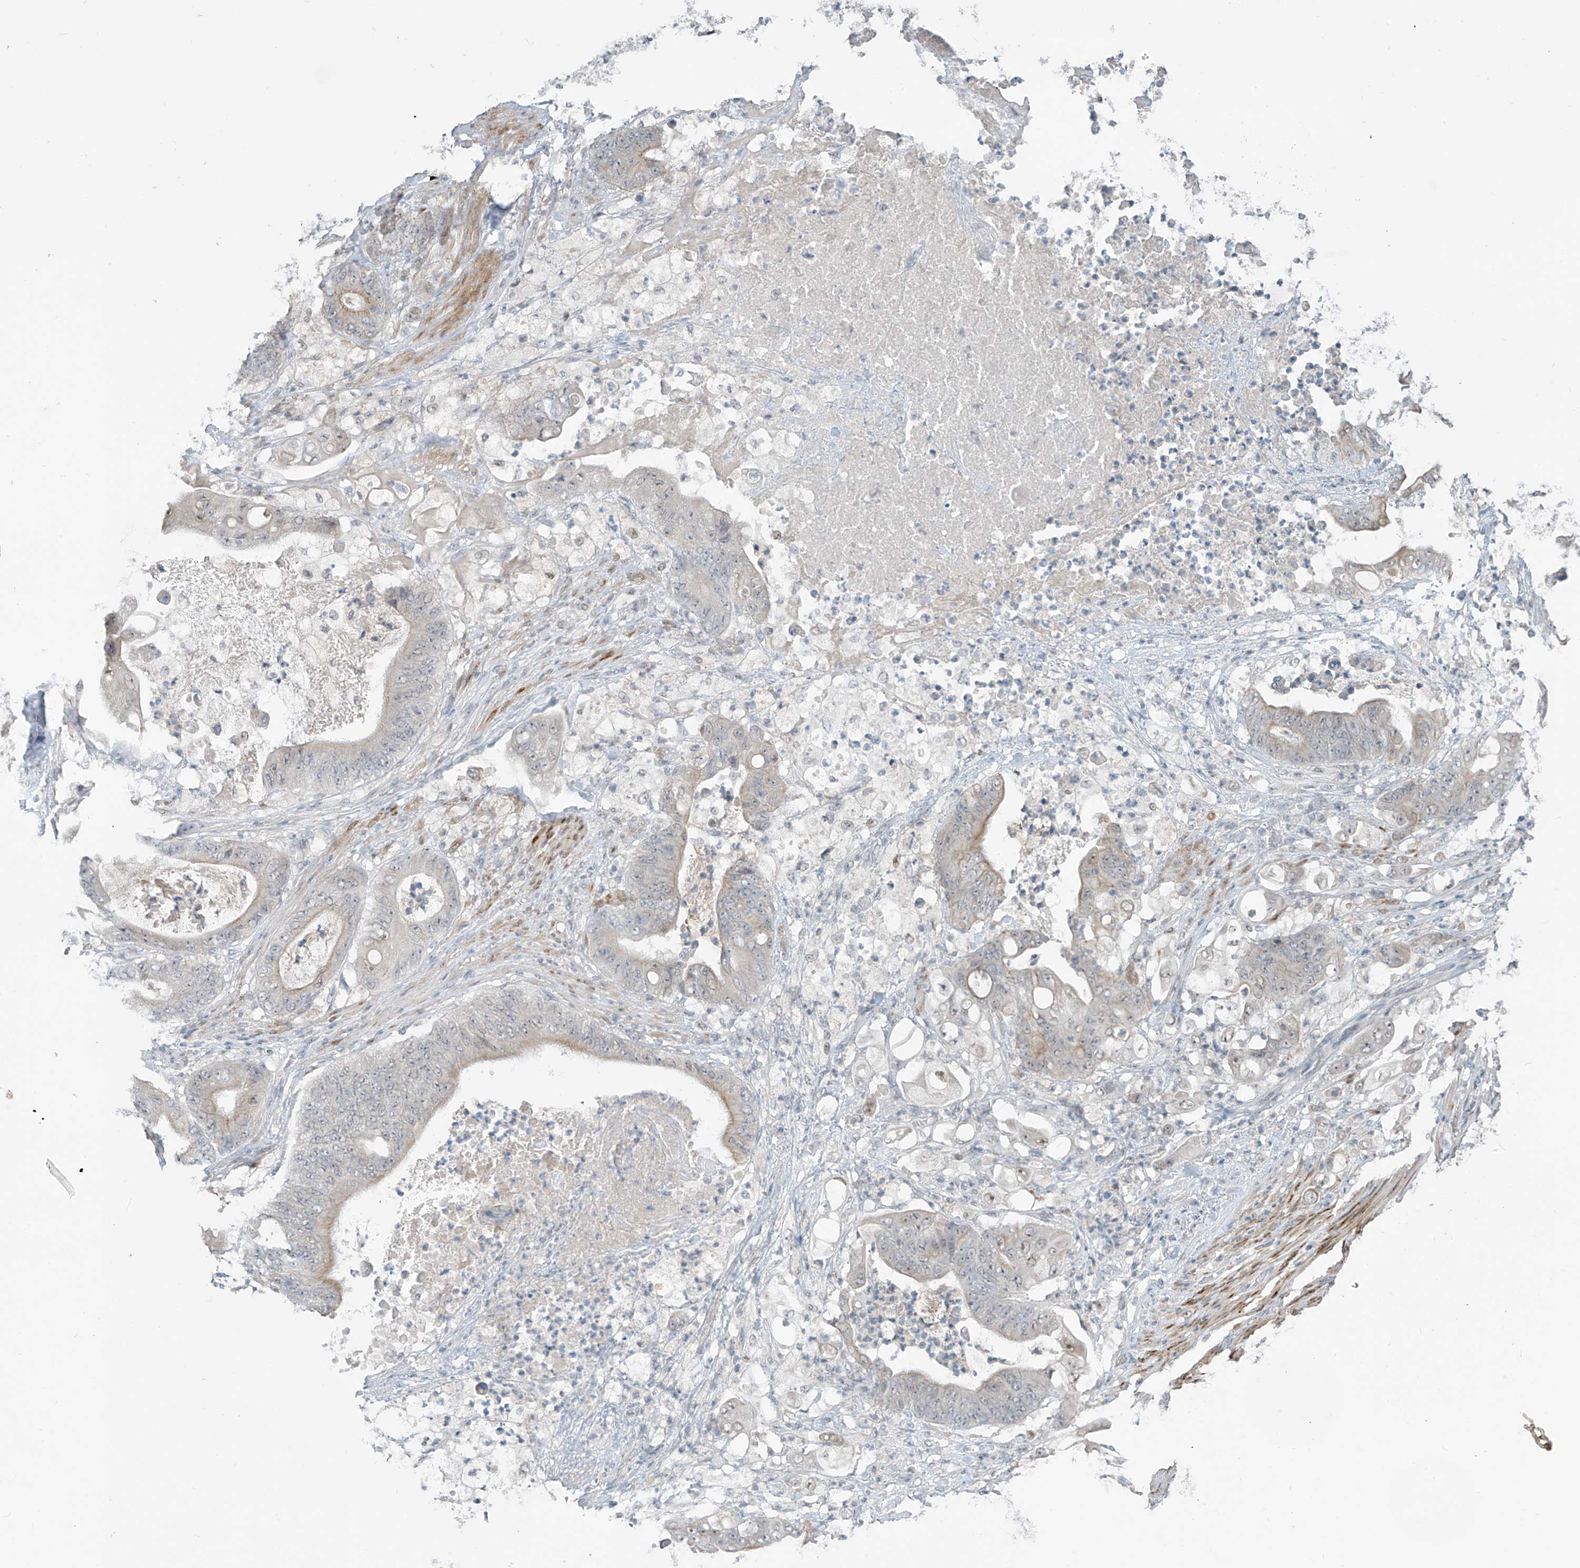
{"staining": {"intensity": "negative", "quantity": "none", "location": "none"}, "tissue": "stomach cancer", "cell_type": "Tumor cells", "image_type": "cancer", "snomed": [{"axis": "morphology", "description": "Adenocarcinoma, NOS"}, {"axis": "topography", "description": "Stomach"}], "caption": "Stomach adenocarcinoma stained for a protein using IHC shows no staining tumor cells.", "gene": "METAP1D", "patient": {"sex": "female", "age": 73}}